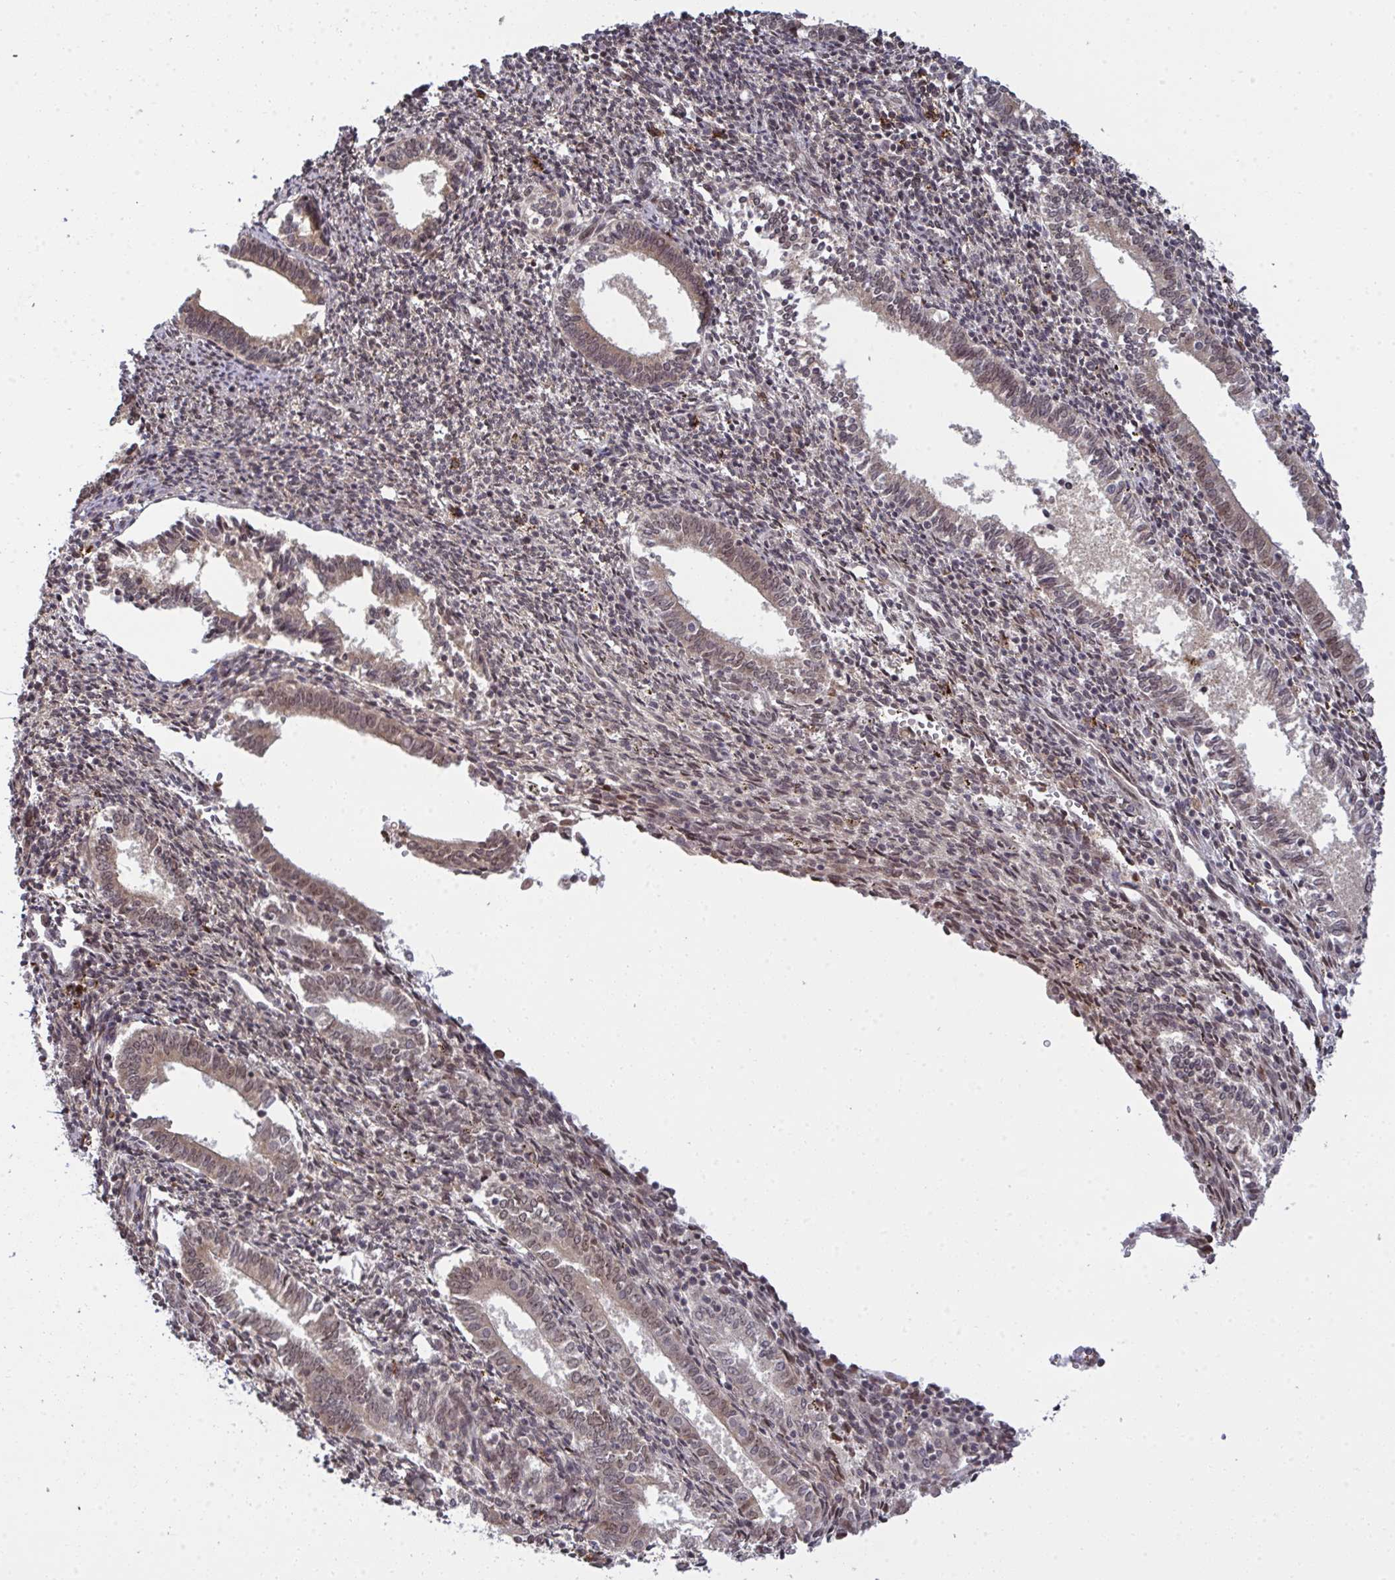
{"staining": {"intensity": "weak", "quantity": "<25%", "location": "nuclear"}, "tissue": "endometrium", "cell_type": "Cells in endometrial stroma", "image_type": "normal", "snomed": [{"axis": "morphology", "description": "Normal tissue, NOS"}, {"axis": "topography", "description": "Endometrium"}], "caption": "Cells in endometrial stroma show no significant staining in normal endometrium.", "gene": "UXT", "patient": {"sex": "female", "age": 41}}